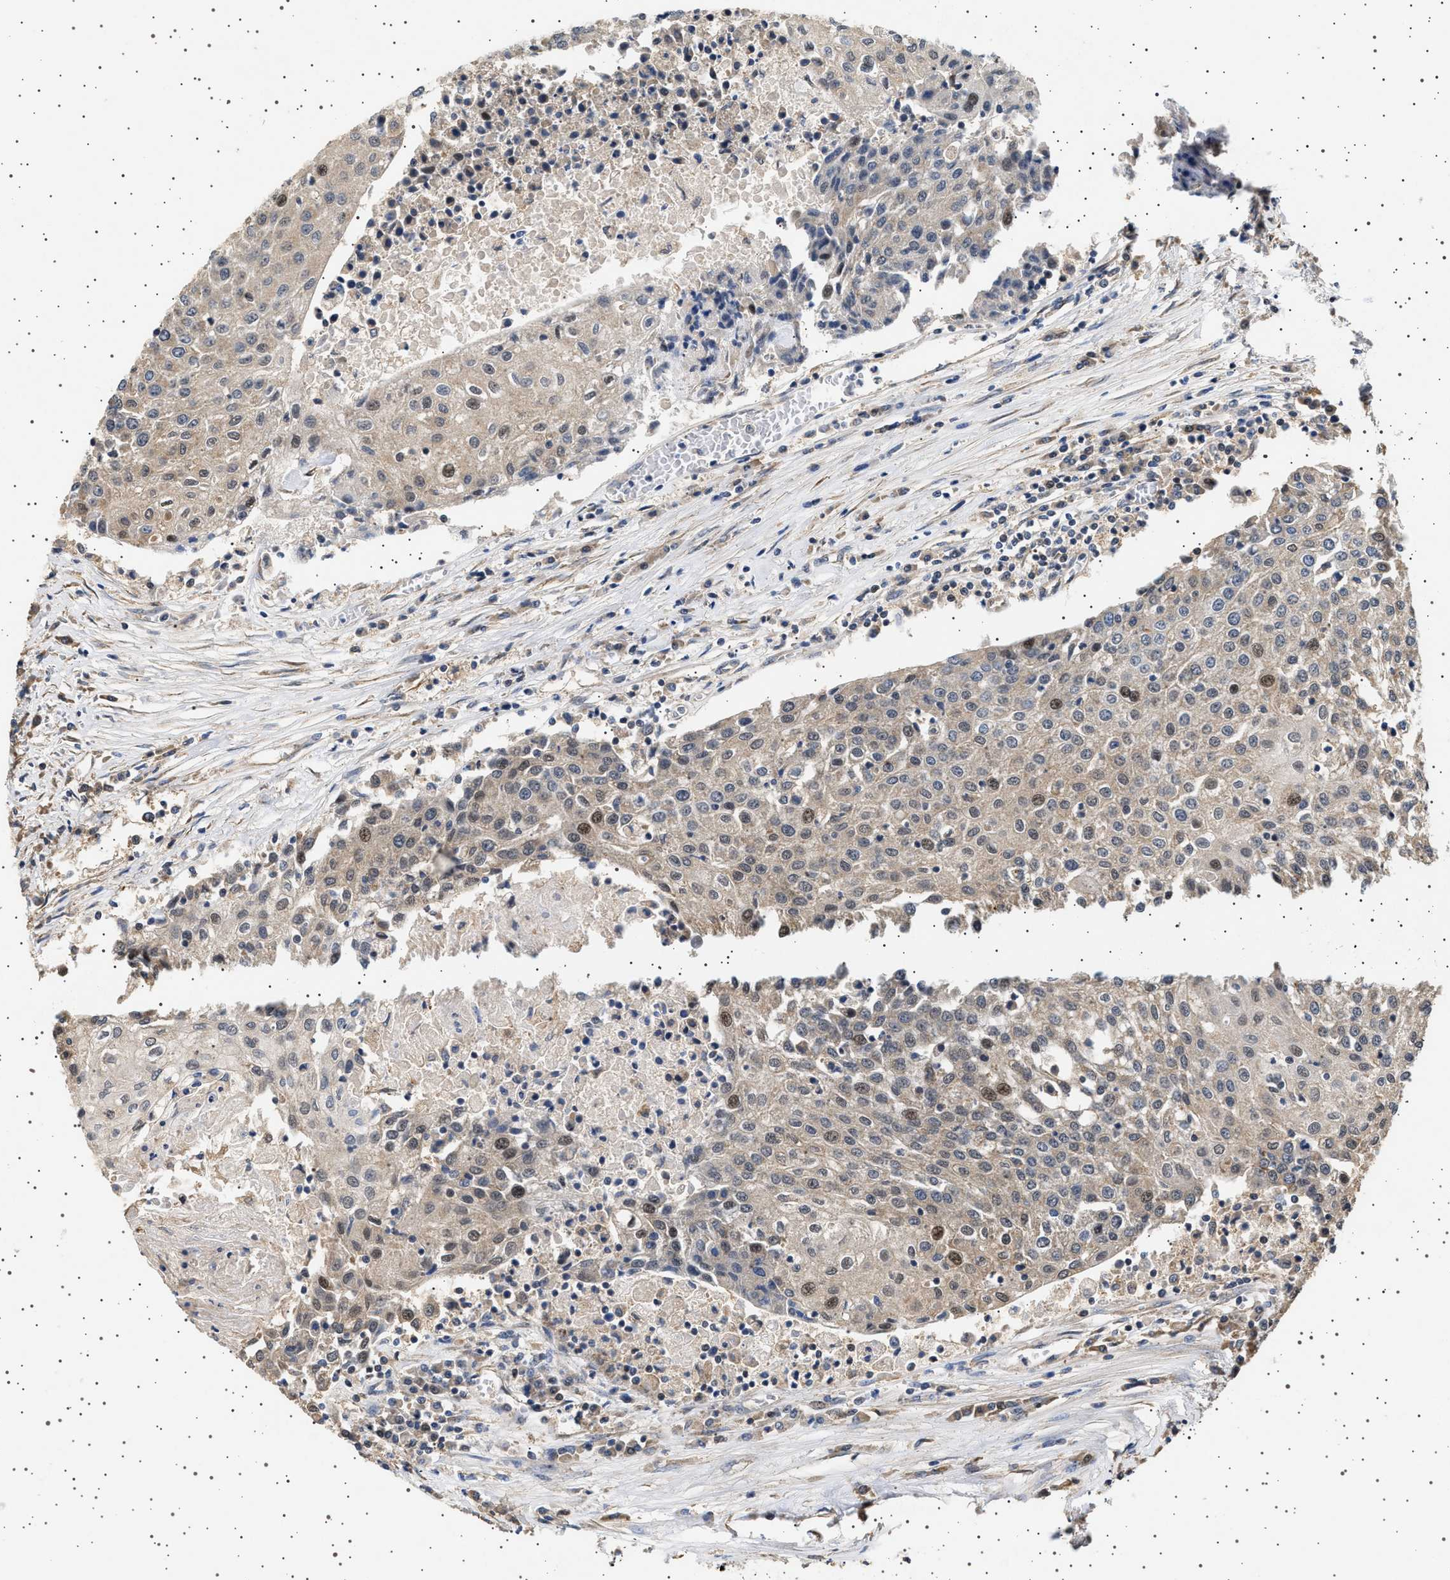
{"staining": {"intensity": "weak", "quantity": "<25%", "location": "cytoplasmic/membranous"}, "tissue": "urothelial cancer", "cell_type": "Tumor cells", "image_type": "cancer", "snomed": [{"axis": "morphology", "description": "Urothelial carcinoma, High grade"}, {"axis": "topography", "description": "Urinary bladder"}], "caption": "Immunohistochemical staining of human urothelial carcinoma (high-grade) displays no significant staining in tumor cells.", "gene": "TRUB2", "patient": {"sex": "female", "age": 85}}